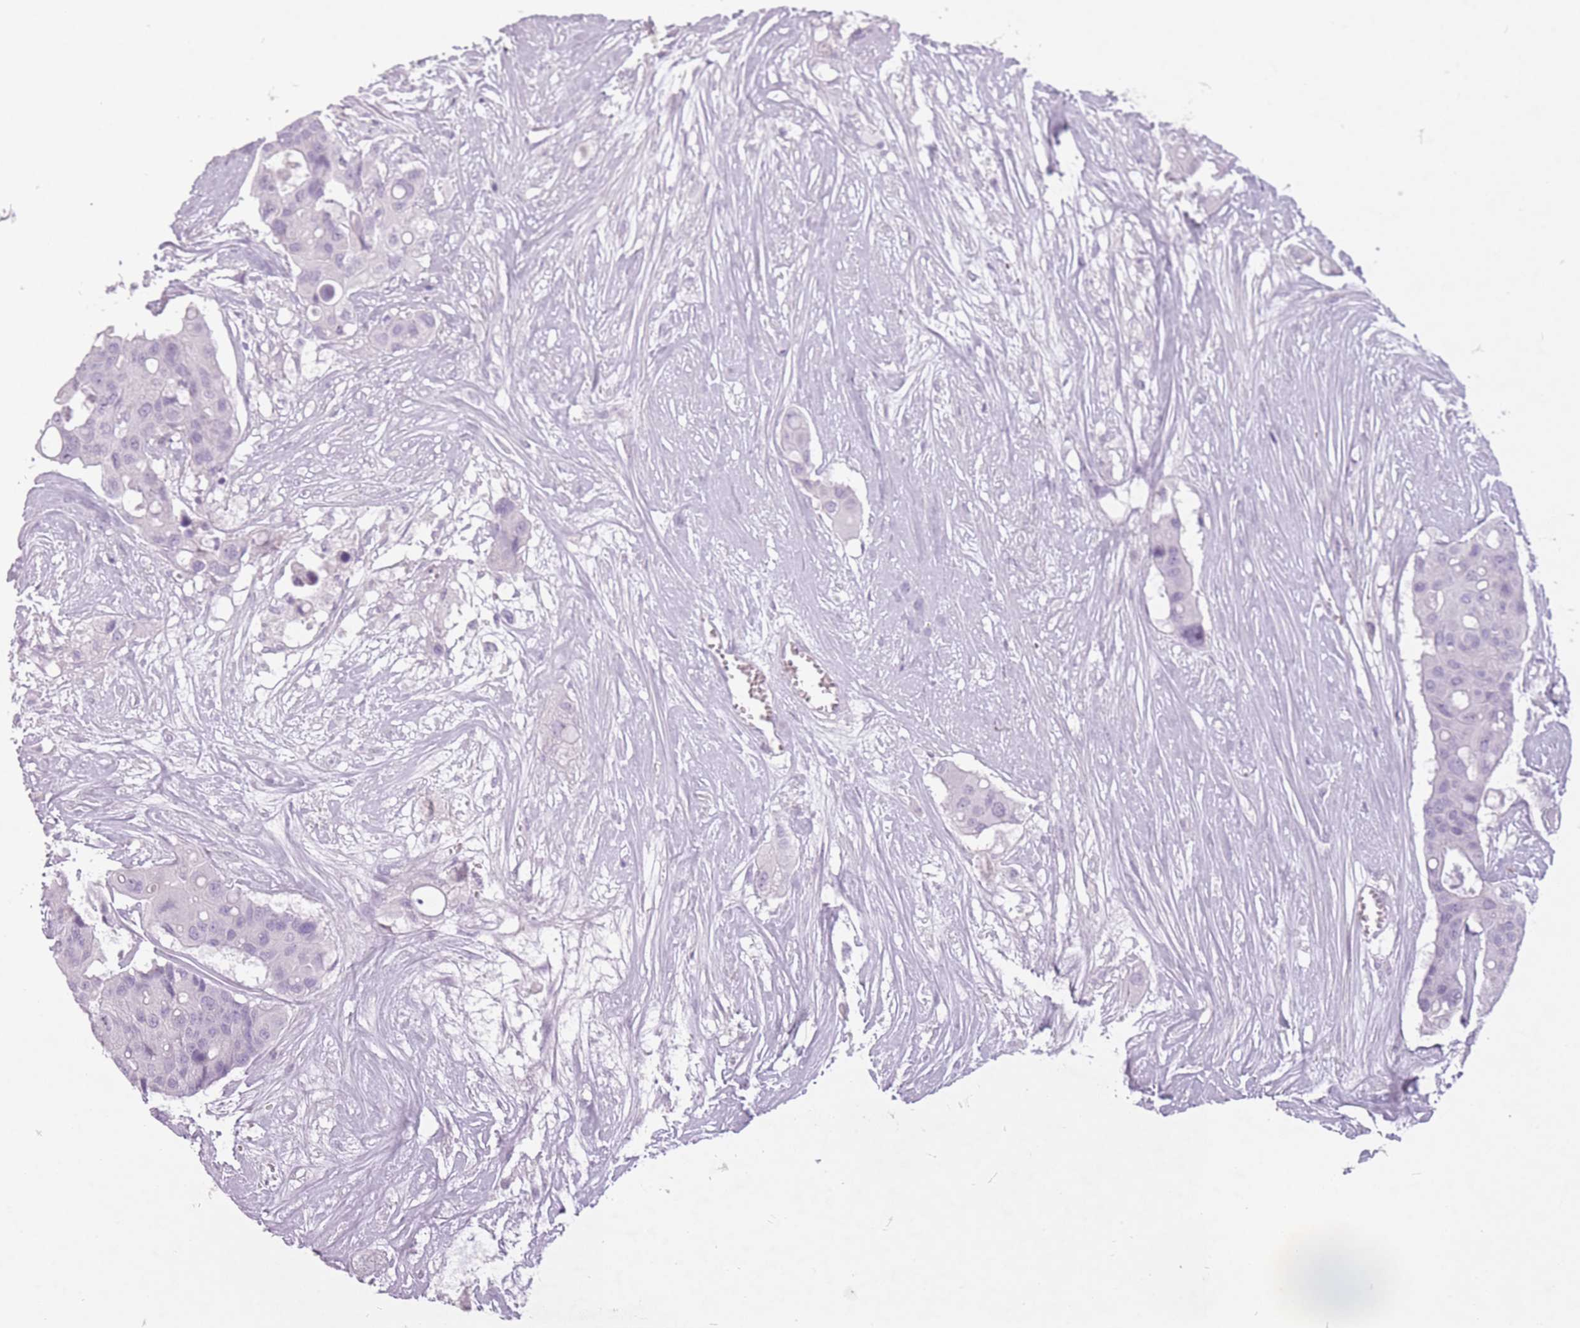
{"staining": {"intensity": "negative", "quantity": "none", "location": "none"}, "tissue": "colorectal cancer", "cell_type": "Tumor cells", "image_type": "cancer", "snomed": [{"axis": "morphology", "description": "Adenocarcinoma, NOS"}, {"axis": "topography", "description": "Colon"}], "caption": "IHC of human colorectal cancer shows no staining in tumor cells.", "gene": "RFX4", "patient": {"sex": "male", "age": 77}}